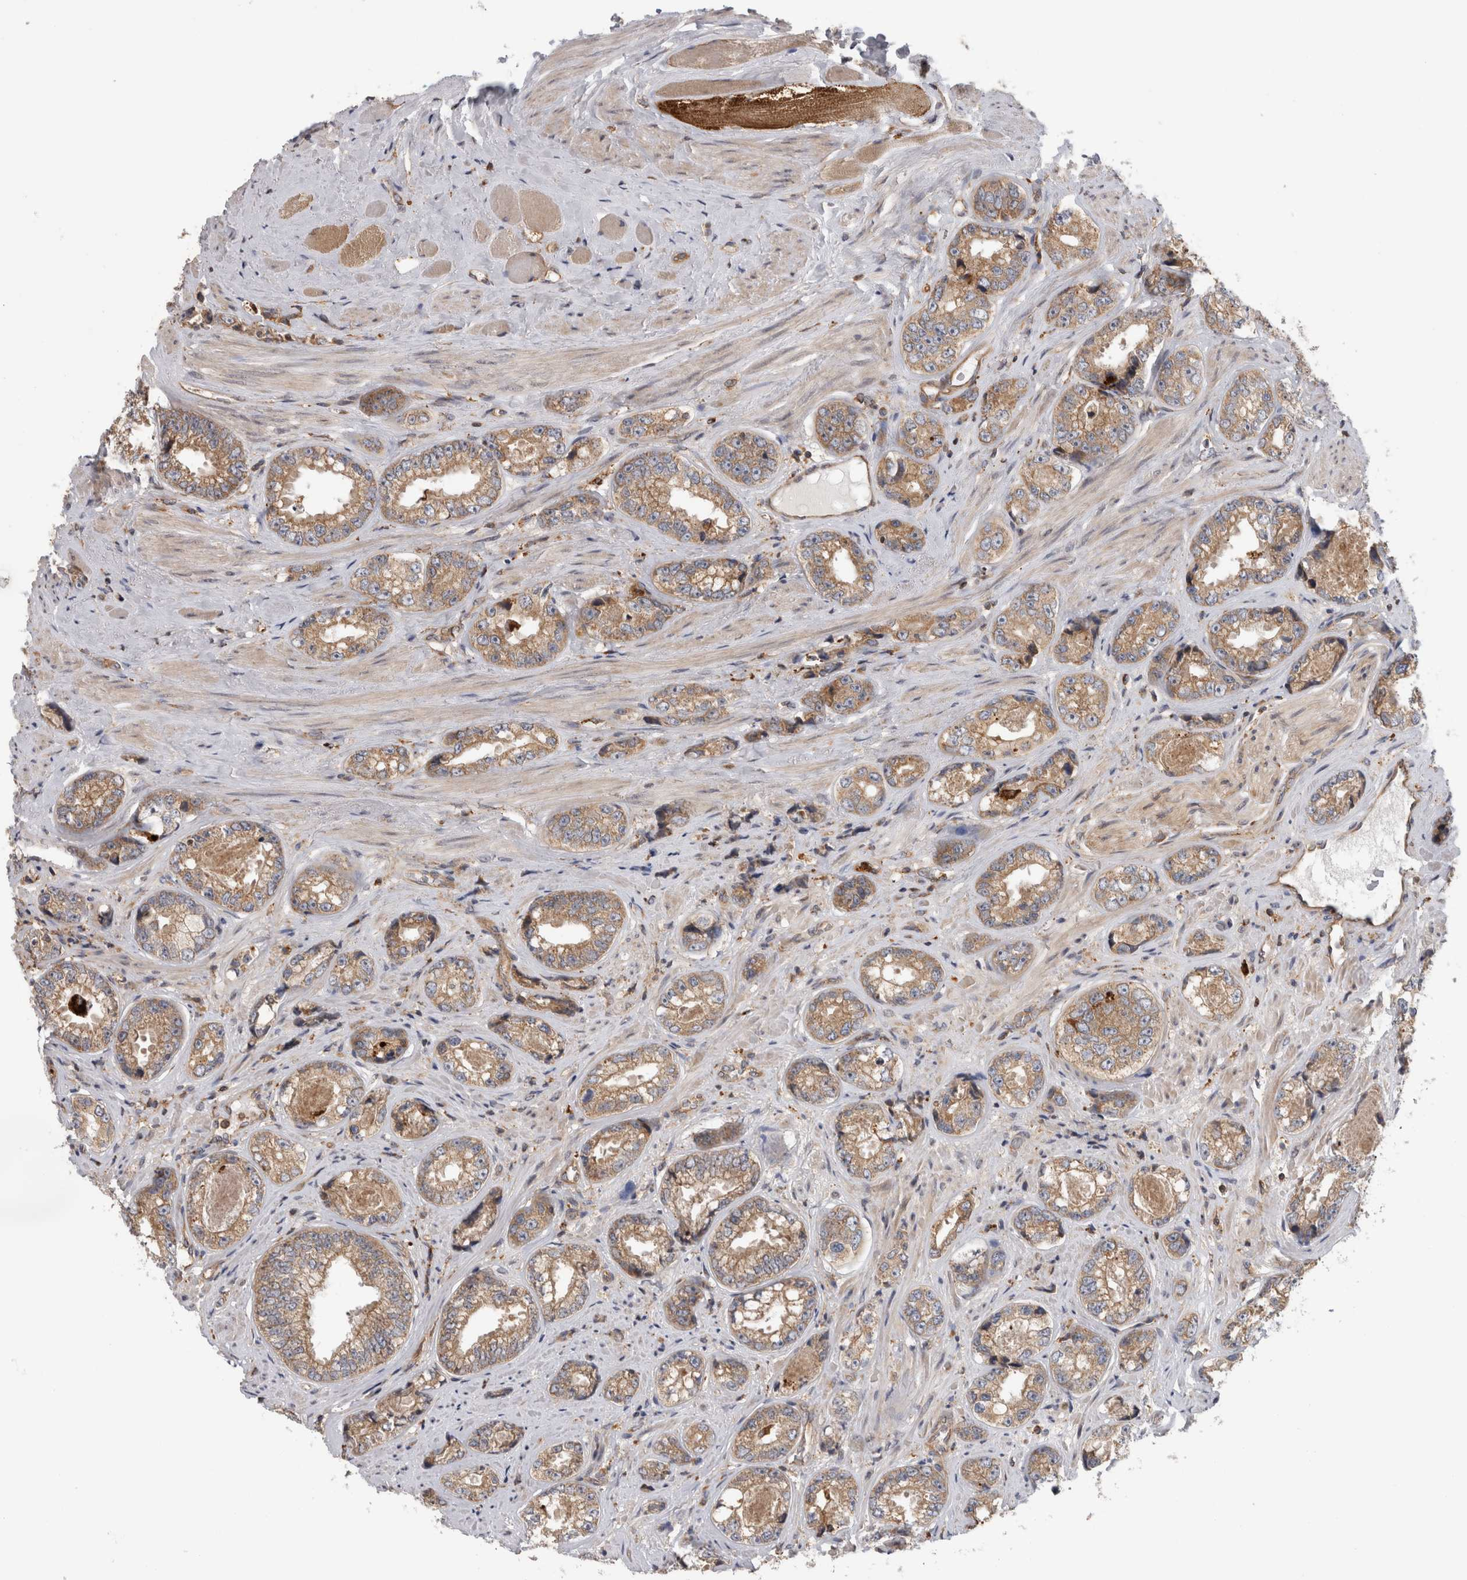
{"staining": {"intensity": "moderate", "quantity": ">75%", "location": "cytoplasmic/membranous"}, "tissue": "prostate cancer", "cell_type": "Tumor cells", "image_type": "cancer", "snomed": [{"axis": "morphology", "description": "Adenocarcinoma, High grade"}, {"axis": "topography", "description": "Prostate"}], "caption": "Moderate cytoplasmic/membranous expression for a protein is seen in about >75% of tumor cells of prostate cancer (high-grade adenocarcinoma) using IHC.", "gene": "GRIK2", "patient": {"sex": "male", "age": 61}}